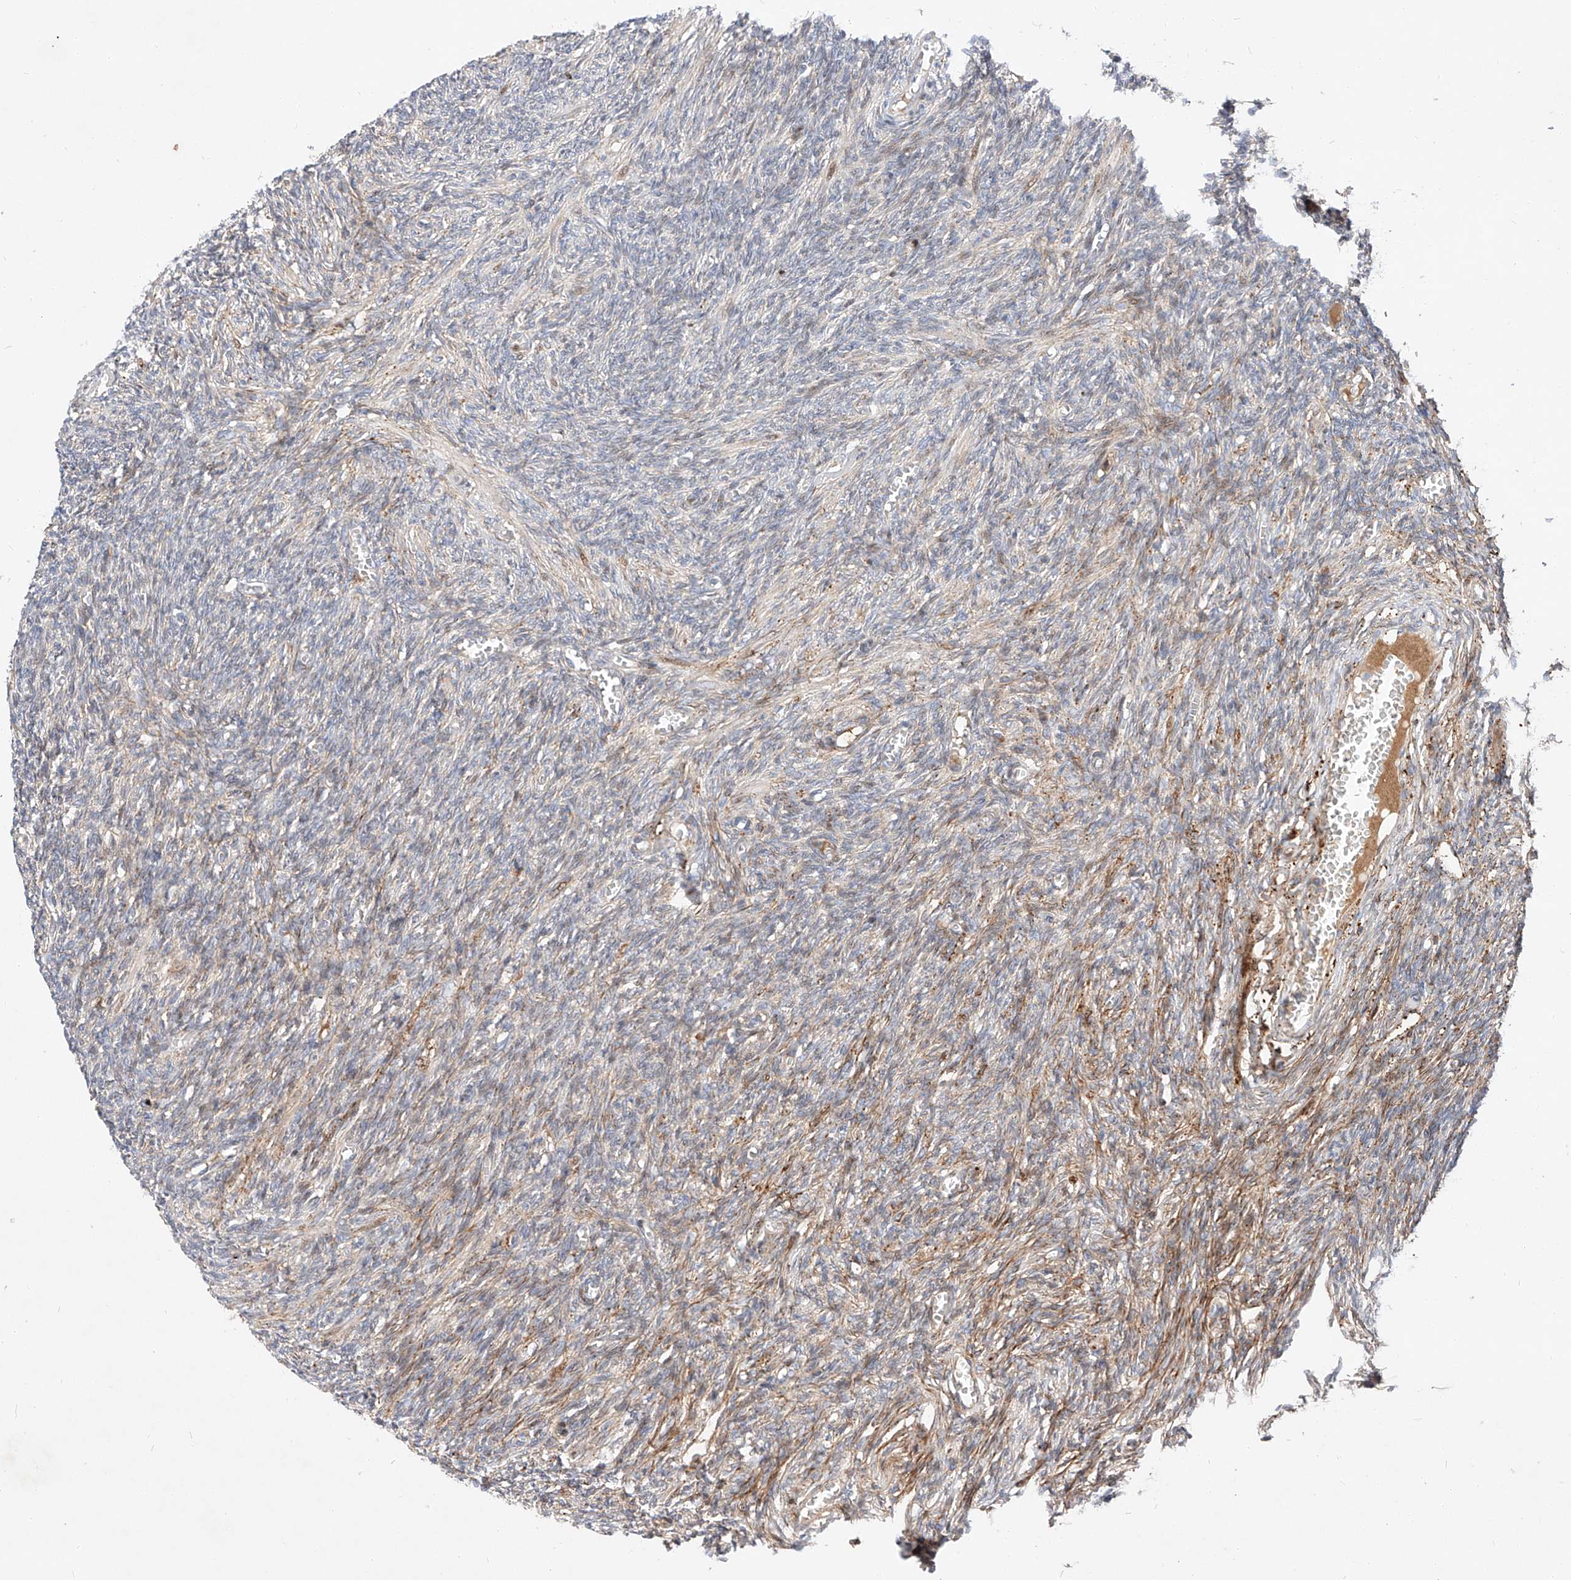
{"staining": {"intensity": "moderate", "quantity": "<25%", "location": "cytoplasmic/membranous"}, "tissue": "ovary", "cell_type": "Ovarian stroma cells", "image_type": "normal", "snomed": [{"axis": "morphology", "description": "Normal tissue, NOS"}, {"axis": "topography", "description": "Ovary"}], "caption": "An image of human ovary stained for a protein displays moderate cytoplasmic/membranous brown staining in ovarian stroma cells. (Stains: DAB (3,3'-diaminobenzidine) in brown, nuclei in blue, Microscopy: brightfield microscopy at high magnification).", "gene": "OSGEPL1", "patient": {"sex": "female", "age": 27}}